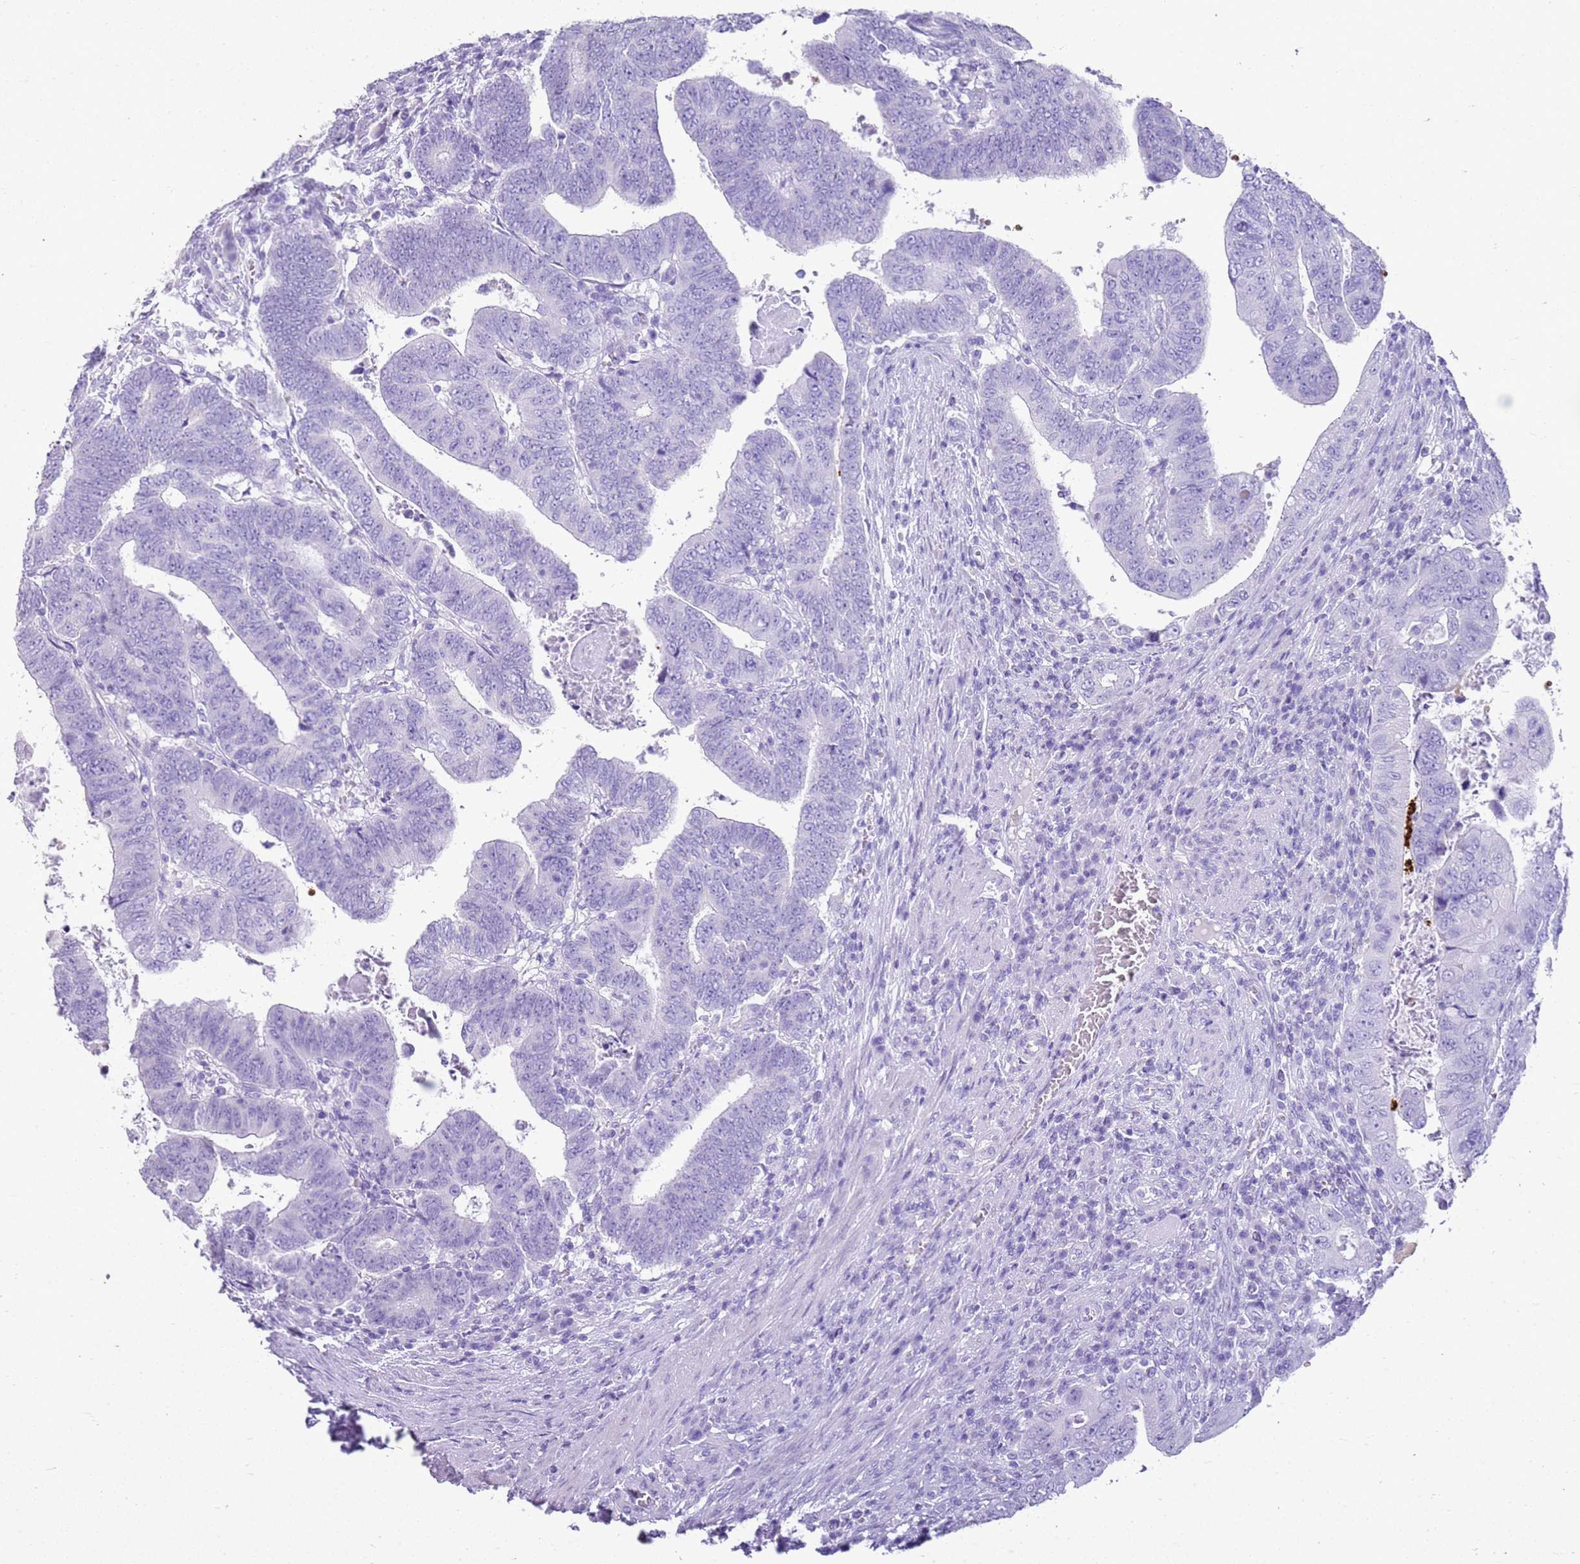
{"staining": {"intensity": "negative", "quantity": "none", "location": "none"}, "tissue": "colorectal cancer", "cell_type": "Tumor cells", "image_type": "cancer", "snomed": [{"axis": "morphology", "description": "Normal tissue, NOS"}, {"axis": "morphology", "description": "Adenocarcinoma, NOS"}, {"axis": "topography", "description": "Rectum"}], "caption": "The immunohistochemistry micrograph has no significant expression in tumor cells of colorectal cancer tissue.", "gene": "CA8", "patient": {"sex": "female", "age": 65}}